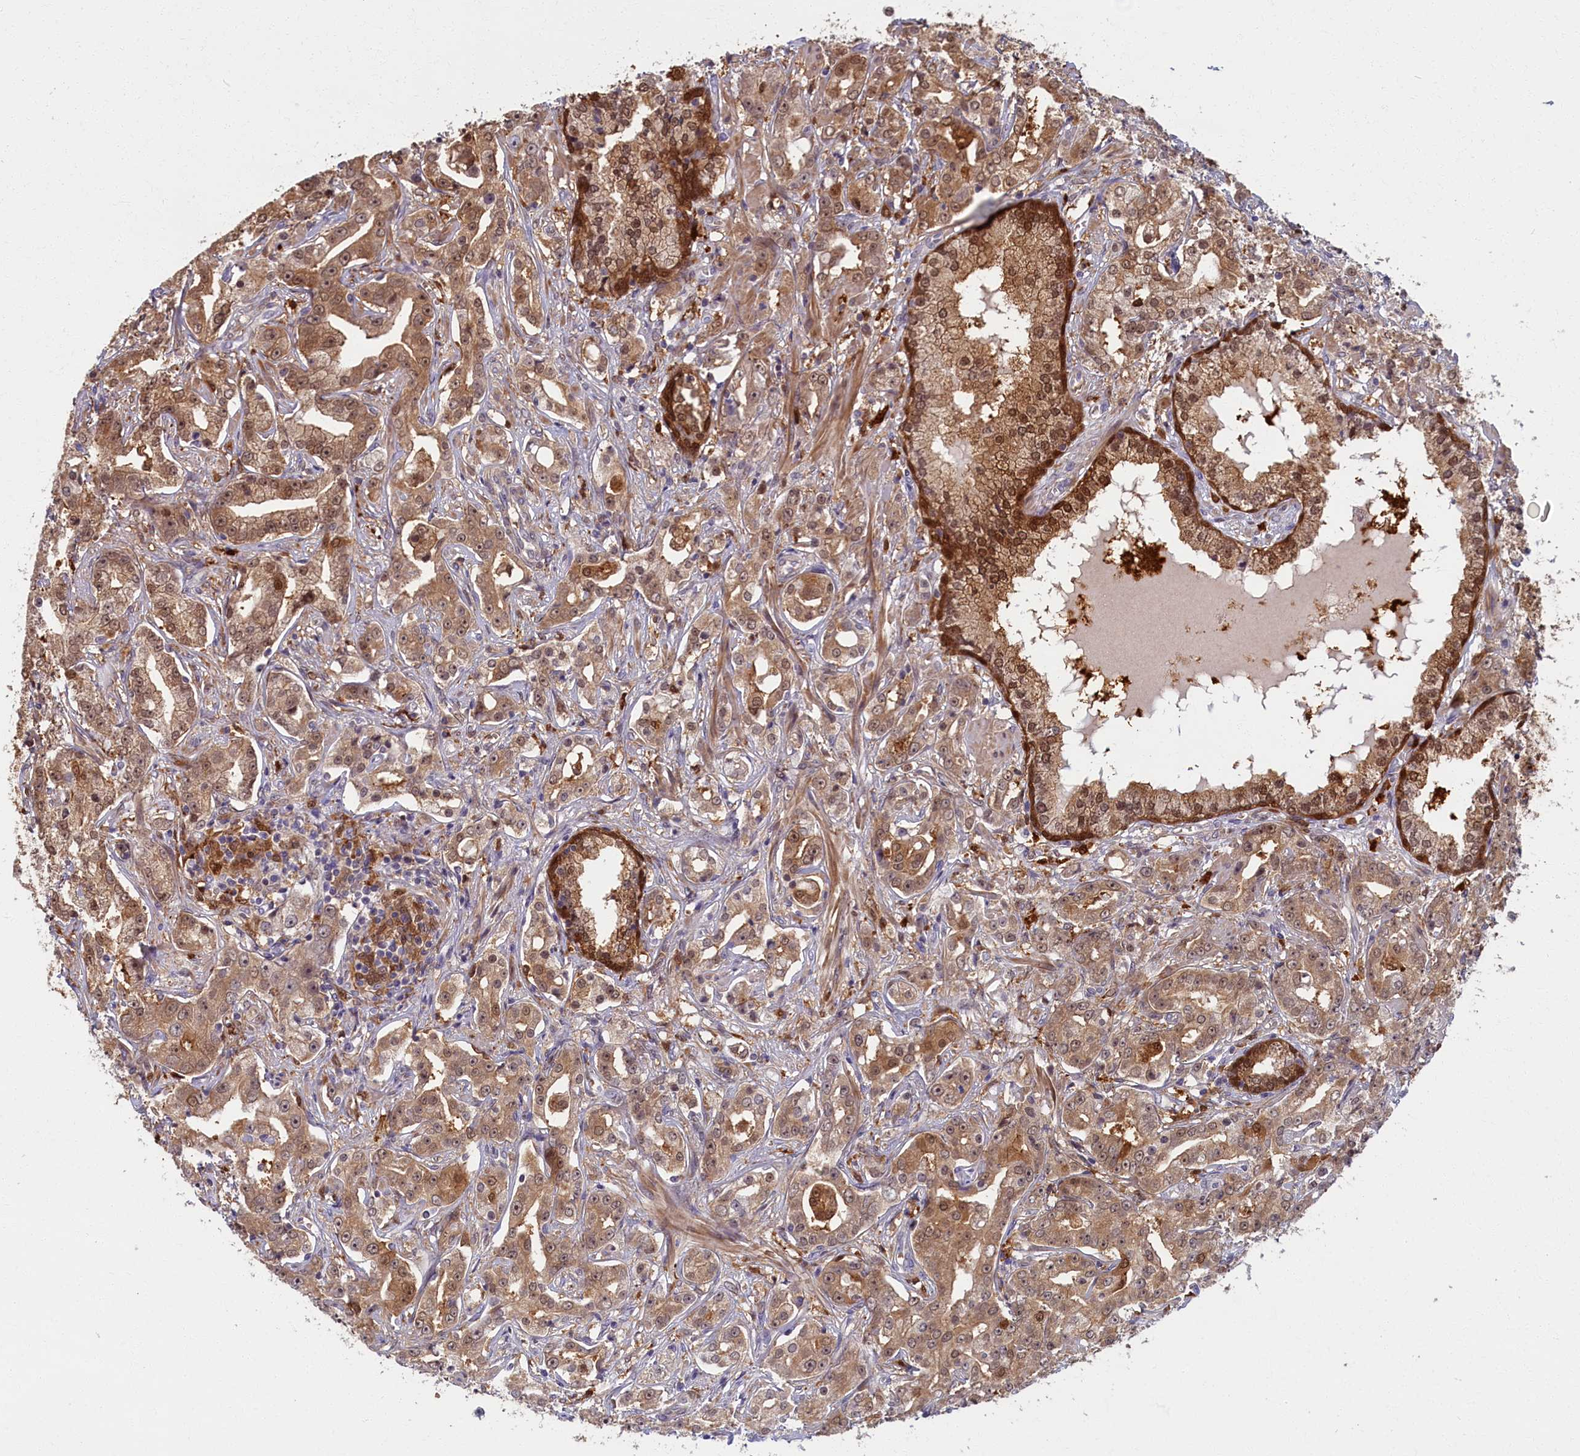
{"staining": {"intensity": "moderate", "quantity": ">75%", "location": "cytoplasmic/membranous,nuclear"}, "tissue": "prostate cancer", "cell_type": "Tumor cells", "image_type": "cancer", "snomed": [{"axis": "morphology", "description": "Adenocarcinoma, High grade"}, {"axis": "topography", "description": "Prostate"}], "caption": "High-magnification brightfield microscopy of adenocarcinoma (high-grade) (prostate) stained with DAB (brown) and counterstained with hematoxylin (blue). tumor cells exhibit moderate cytoplasmic/membranous and nuclear positivity is seen in approximately>75% of cells.", "gene": "BLVRB", "patient": {"sex": "male", "age": 63}}